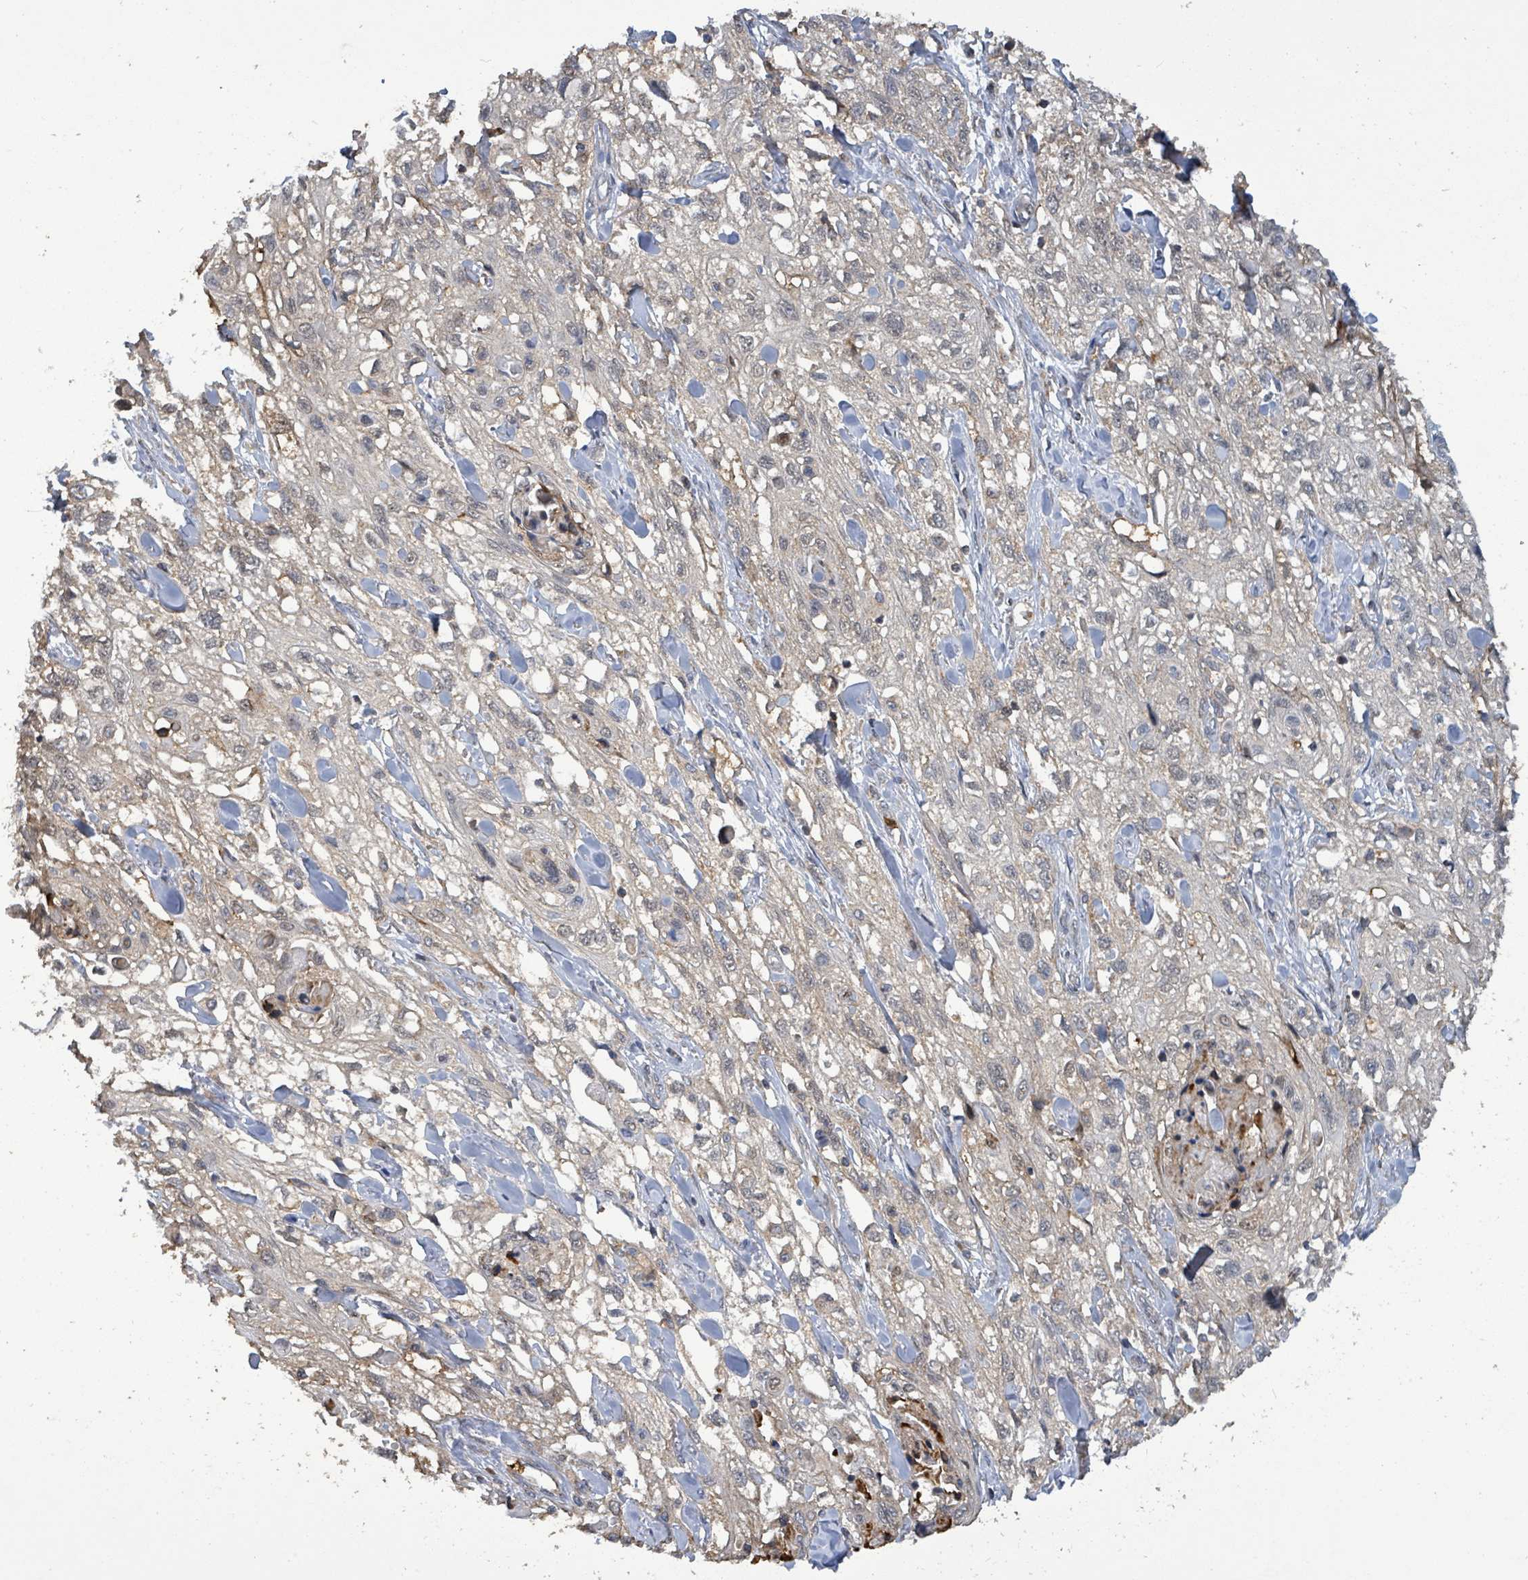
{"staining": {"intensity": "negative", "quantity": "none", "location": "none"}, "tissue": "skin cancer", "cell_type": "Tumor cells", "image_type": "cancer", "snomed": [{"axis": "morphology", "description": "Squamous cell carcinoma, NOS"}, {"axis": "topography", "description": "Skin"}, {"axis": "topography", "description": "Vulva"}], "caption": "Tumor cells are negative for brown protein staining in squamous cell carcinoma (skin).", "gene": "COQ6", "patient": {"sex": "female", "age": 86}}